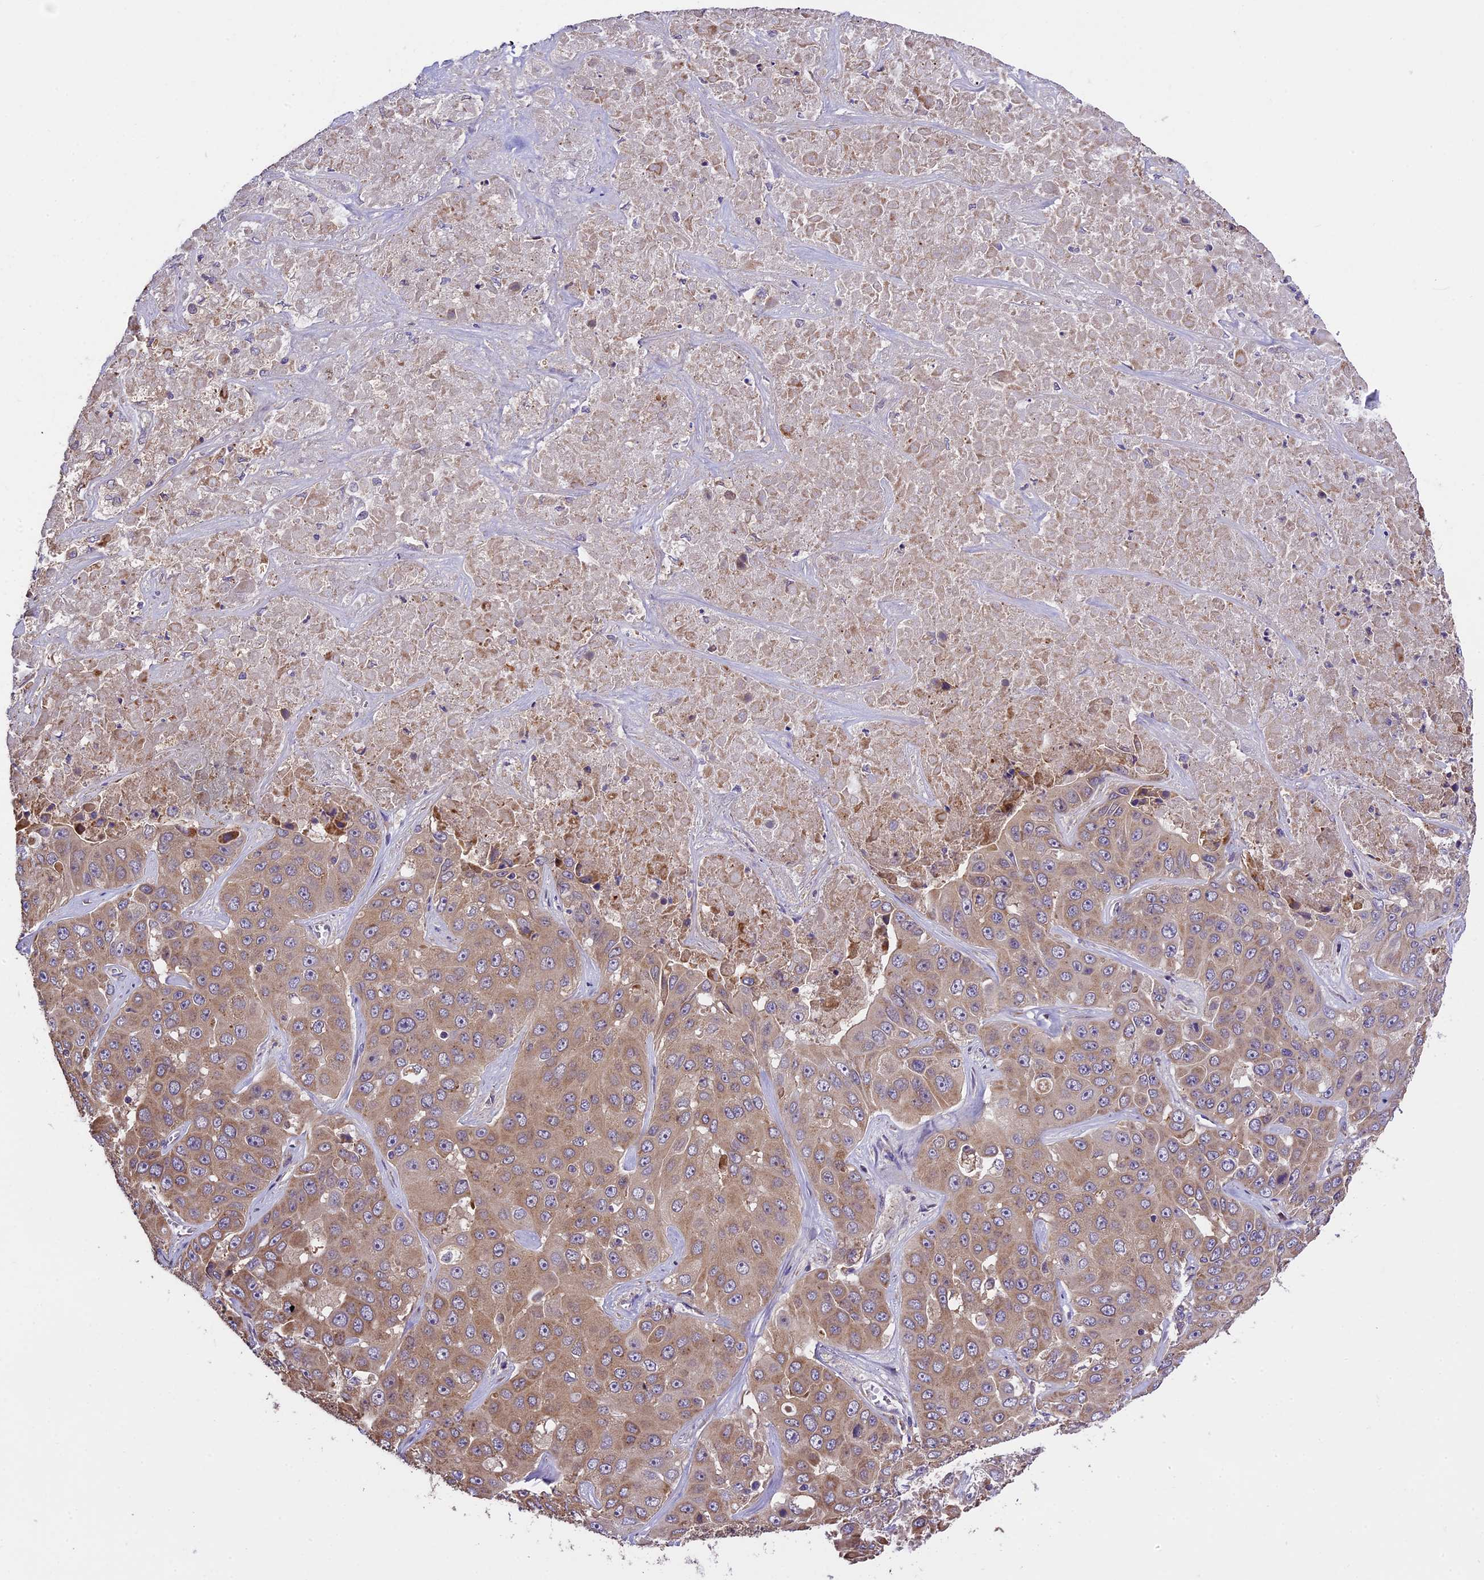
{"staining": {"intensity": "moderate", "quantity": ">75%", "location": "cytoplasmic/membranous"}, "tissue": "liver cancer", "cell_type": "Tumor cells", "image_type": "cancer", "snomed": [{"axis": "morphology", "description": "Cholangiocarcinoma"}, {"axis": "topography", "description": "Liver"}], "caption": "High-magnification brightfield microscopy of liver cholangiocarcinoma stained with DAB (brown) and counterstained with hematoxylin (blue). tumor cells exhibit moderate cytoplasmic/membranous staining is appreciated in approximately>75% of cells. (IHC, brightfield microscopy, high magnification).", "gene": "ABCC10", "patient": {"sex": "female", "age": 52}}